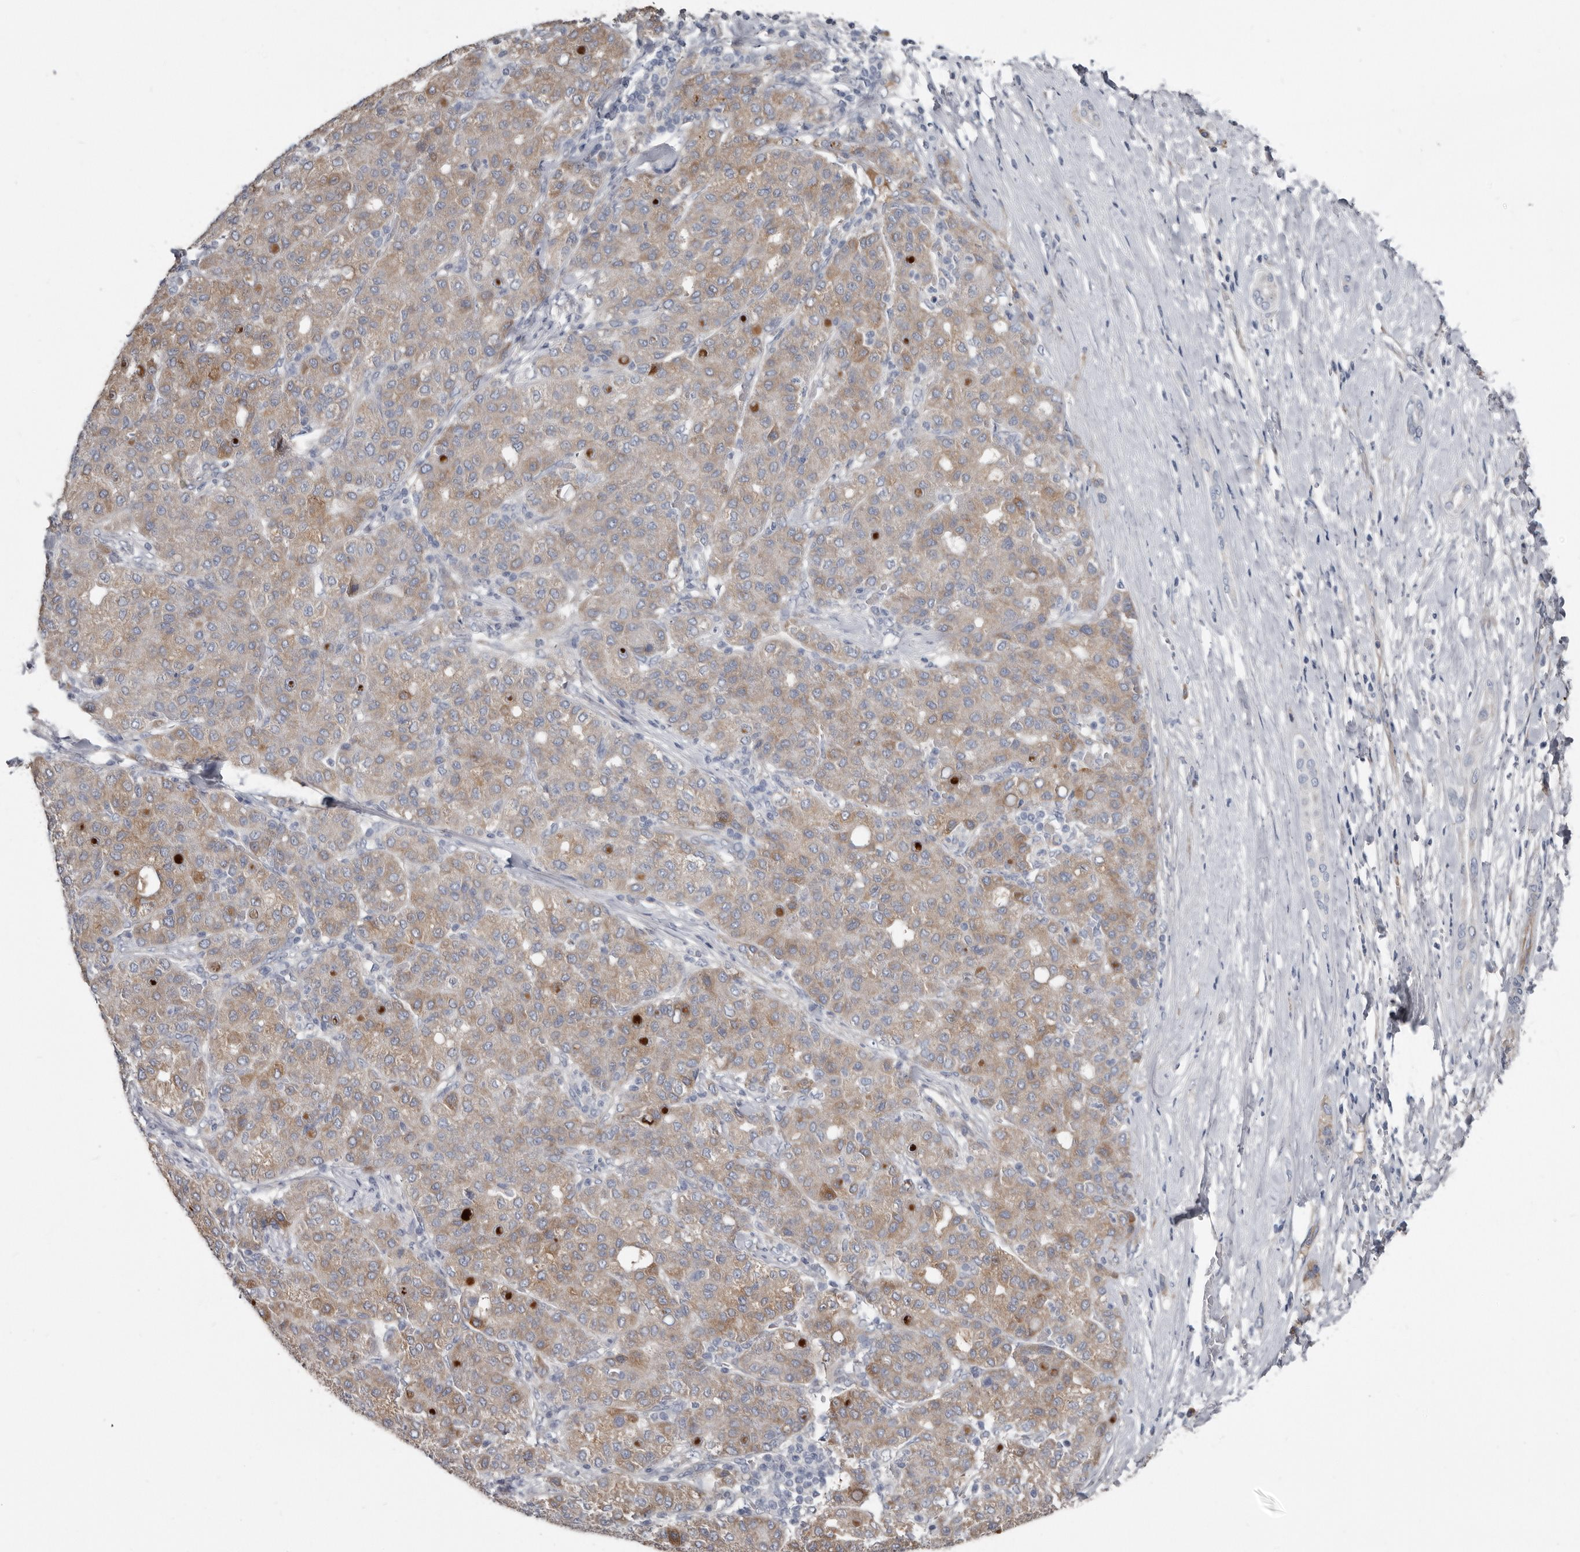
{"staining": {"intensity": "moderate", "quantity": ">75%", "location": "cytoplasmic/membranous"}, "tissue": "liver cancer", "cell_type": "Tumor cells", "image_type": "cancer", "snomed": [{"axis": "morphology", "description": "Carcinoma, Hepatocellular, NOS"}, {"axis": "topography", "description": "Liver"}], "caption": "Immunohistochemical staining of liver hepatocellular carcinoma exhibits medium levels of moderate cytoplasmic/membranous protein staining in approximately >75% of tumor cells. Nuclei are stained in blue.", "gene": "ZNF114", "patient": {"sex": "male", "age": 65}}